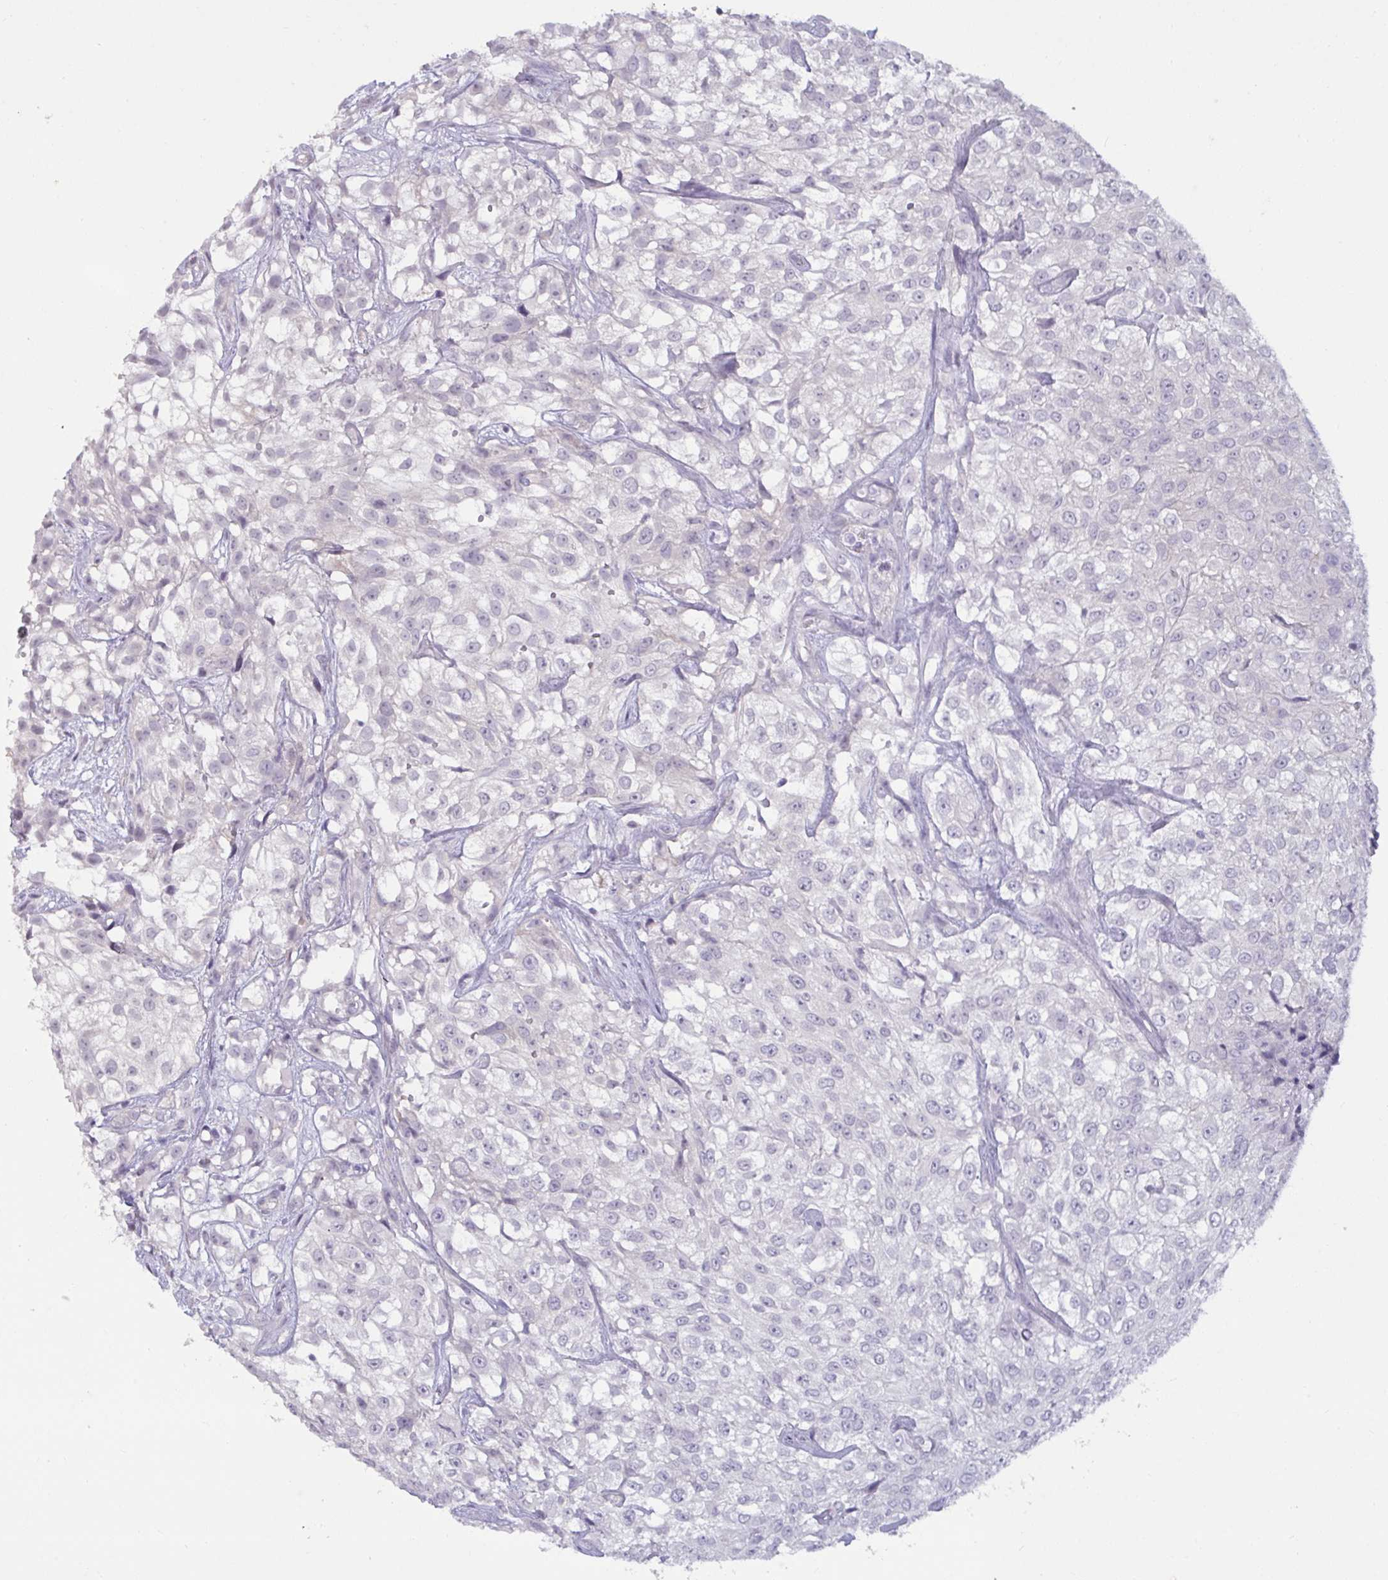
{"staining": {"intensity": "negative", "quantity": "none", "location": "none"}, "tissue": "urothelial cancer", "cell_type": "Tumor cells", "image_type": "cancer", "snomed": [{"axis": "morphology", "description": "Urothelial carcinoma, High grade"}, {"axis": "topography", "description": "Urinary bladder"}], "caption": "DAB (3,3'-diaminobenzidine) immunohistochemical staining of human urothelial carcinoma (high-grade) exhibits no significant expression in tumor cells.", "gene": "TBC1D4", "patient": {"sex": "male", "age": 56}}